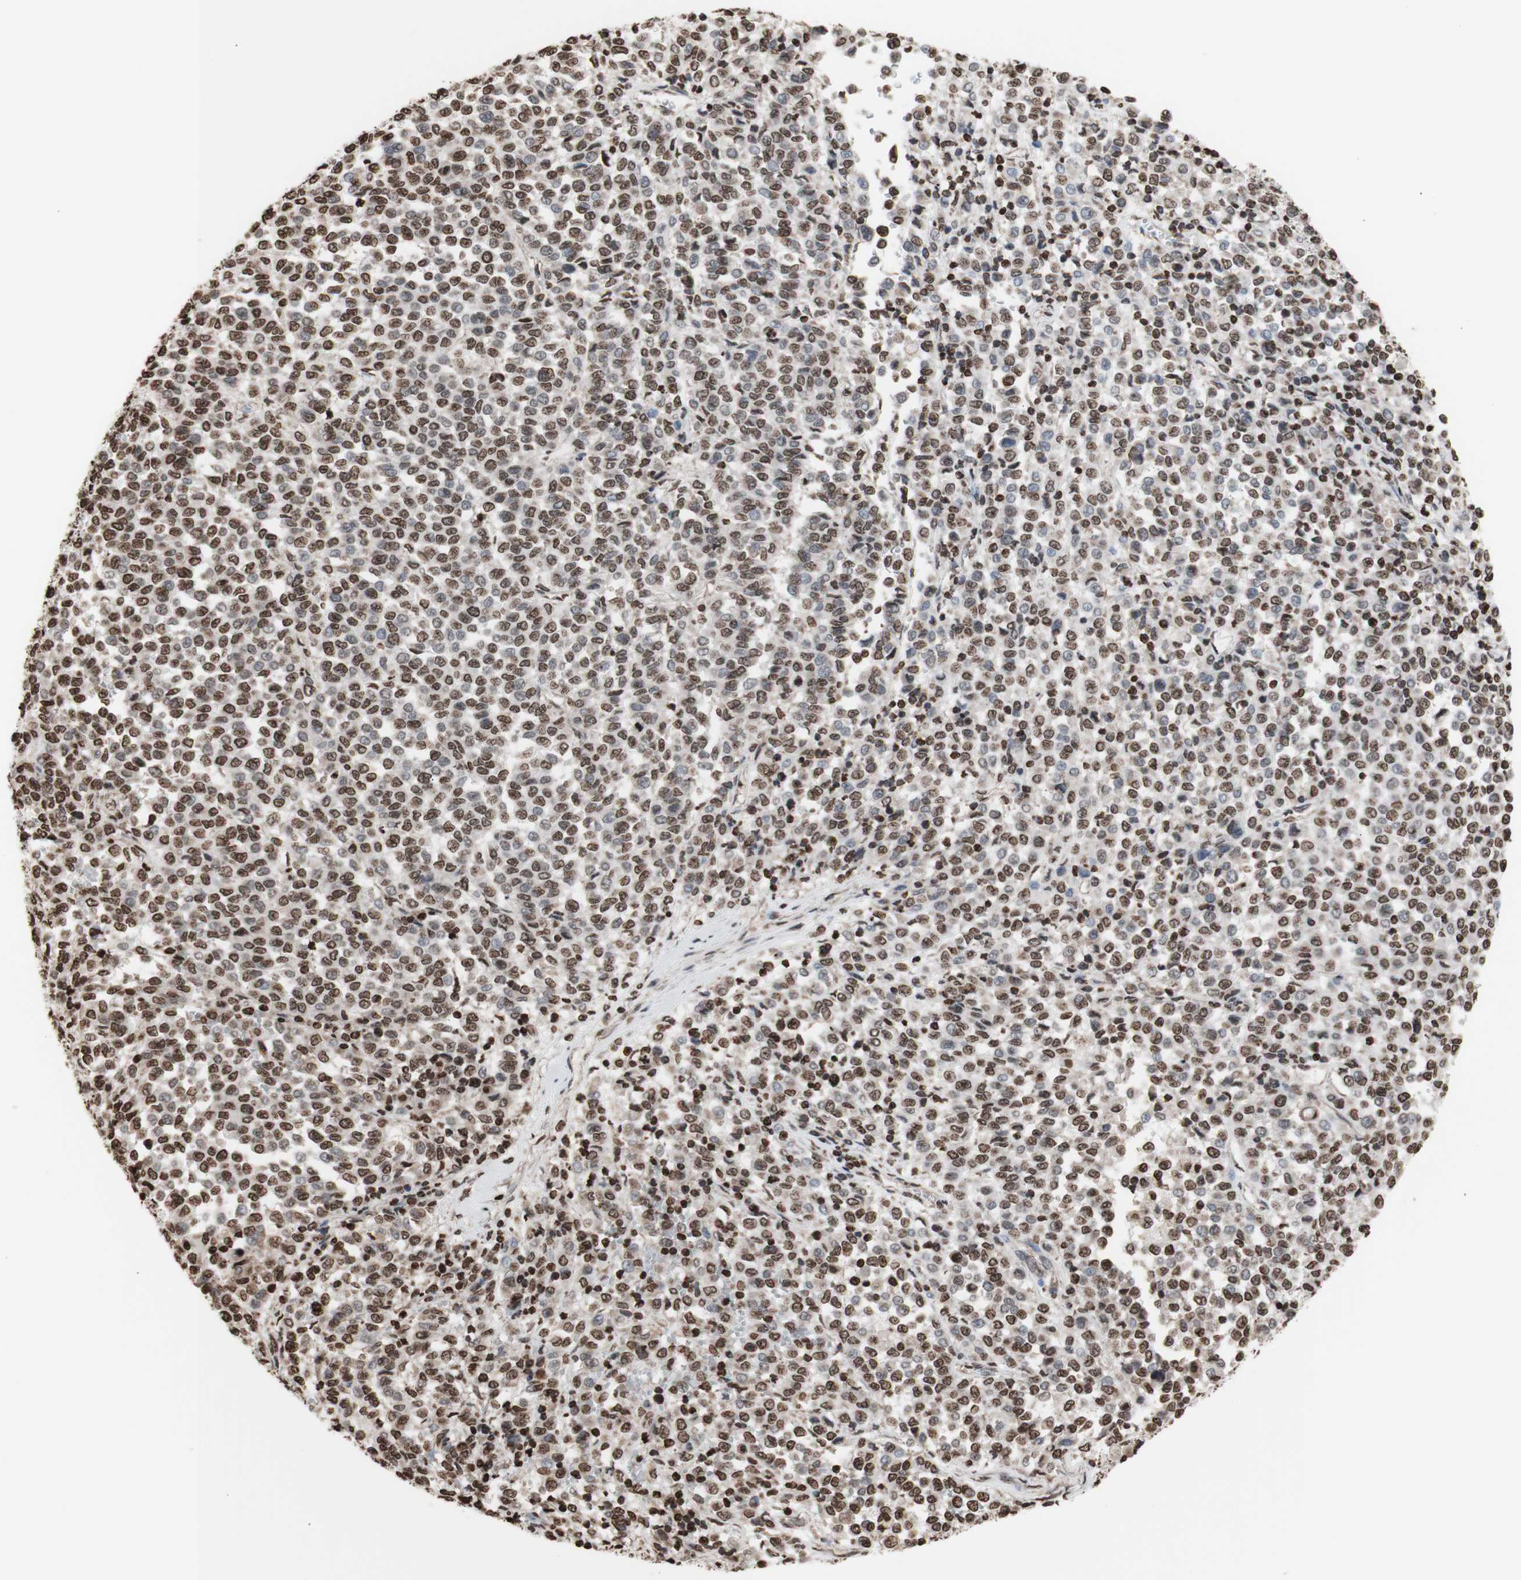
{"staining": {"intensity": "moderate", "quantity": ">75%", "location": "nuclear"}, "tissue": "melanoma", "cell_type": "Tumor cells", "image_type": "cancer", "snomed": [{"axis": "morphology", "description": "Malignant melanoma, Metastatic site"}, {"axis": "topography", "description": "Pancreas"}], "caption": "Melanoma was stained to show a protein in brown. There is medium levels of moderate nuclear positivity in about >75% of tumor cells. Nuclei are stained in blue.", "gene": "SNAI2", "patient": {"sex": "female", "age": 30}}